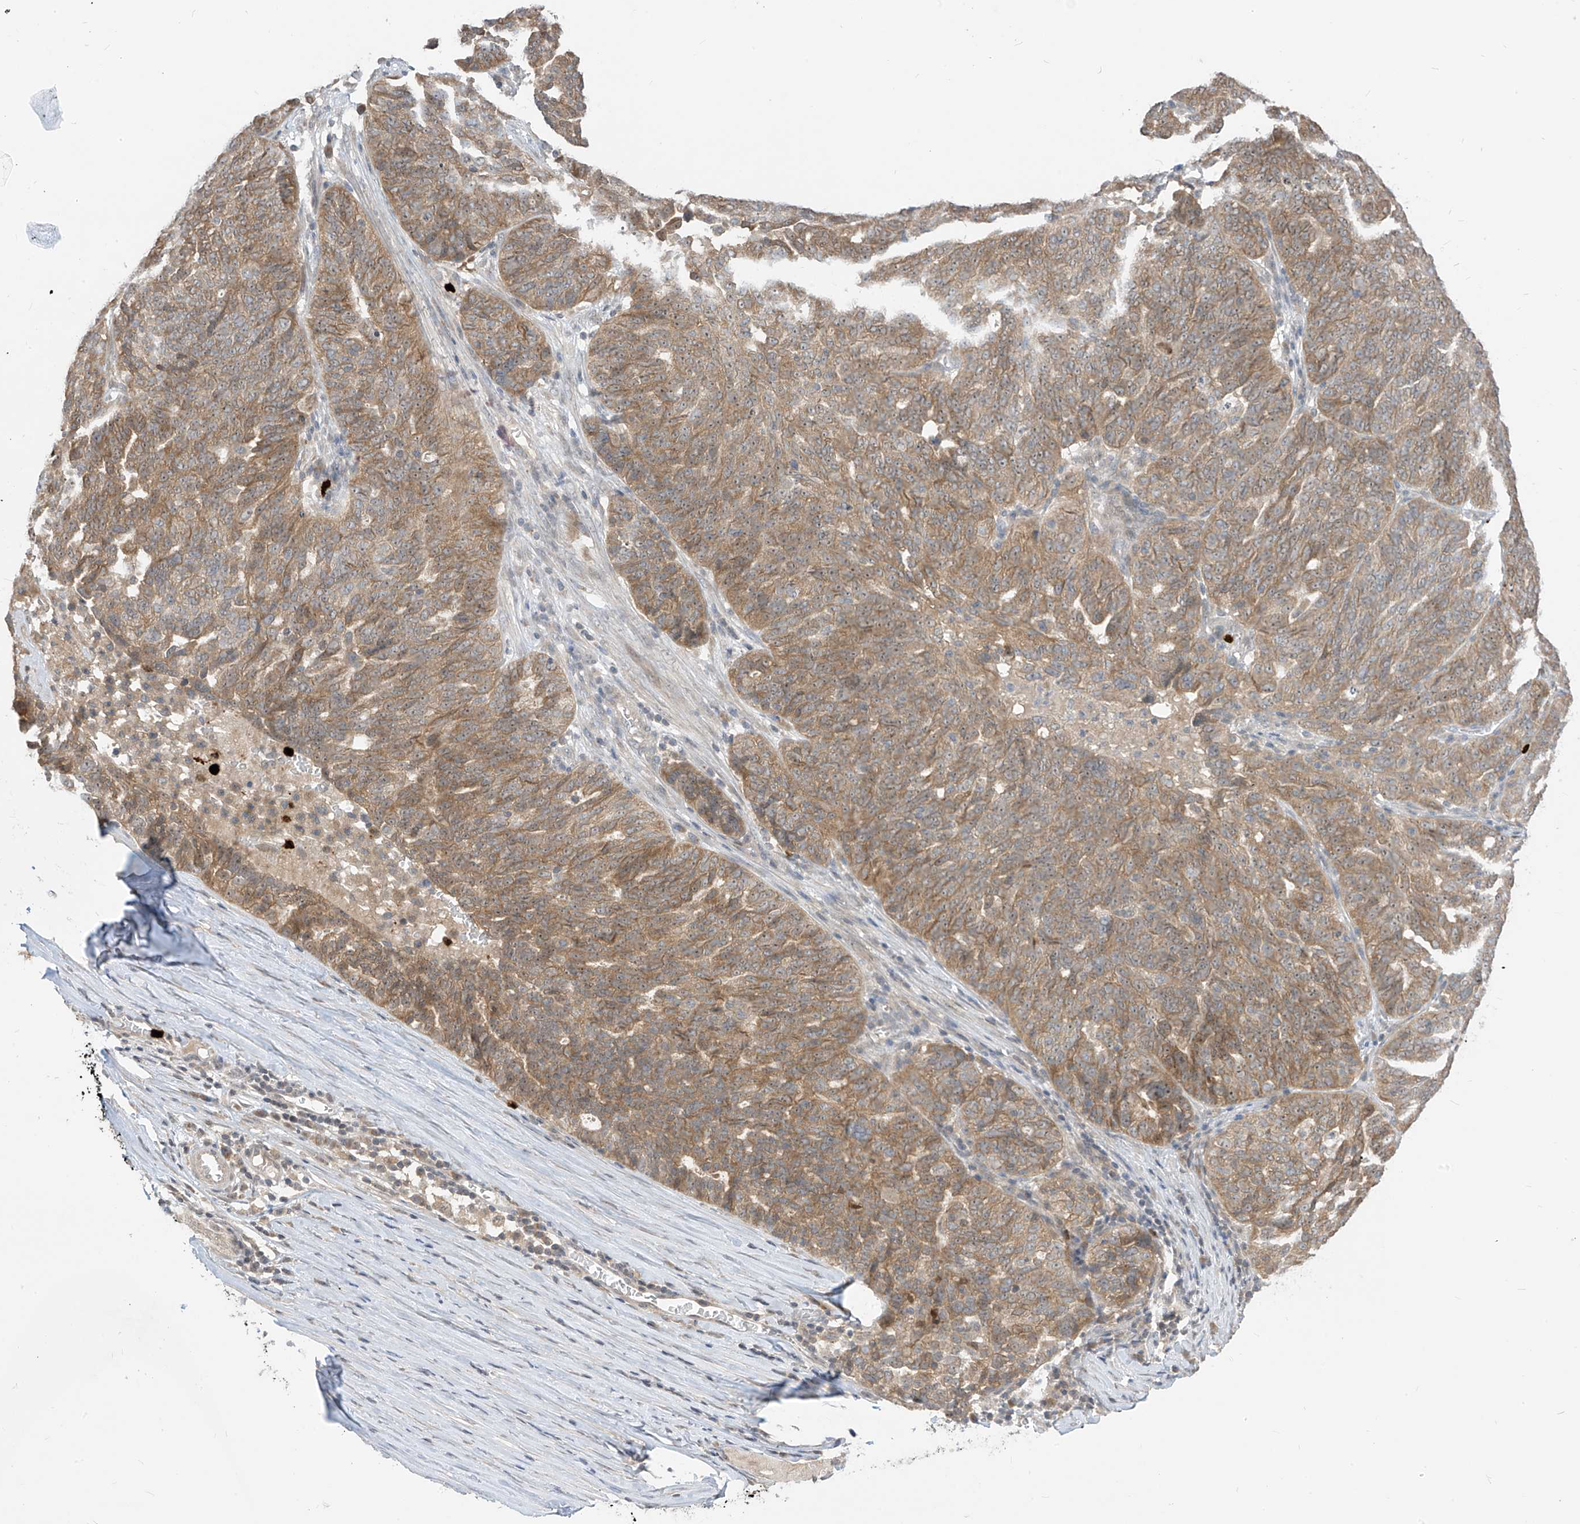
{"staining": {"intensity": "moderate", "quantity": "25%-75%", "location": "cytoplasmic/membranous"}, "tissue": "ovarian cancer", "cell_type": "Tumor cells", "image_type": "cancer", "snomed": [{"axis": "morphology", "description": "Cystadenocarcinoma, serous, NOS"}, {"axis": "topography", "description": "Ovary"}], "caption": "There is medium levels of moderate cytoplasmic/membranous staining in tumor cells of serous cystadenocarcinoma (ovarian), as demonstrated by immunohistochemical staining (brown color).", "gene": "CNKSR1", "patient": {"sex": "female", "age": 59}}